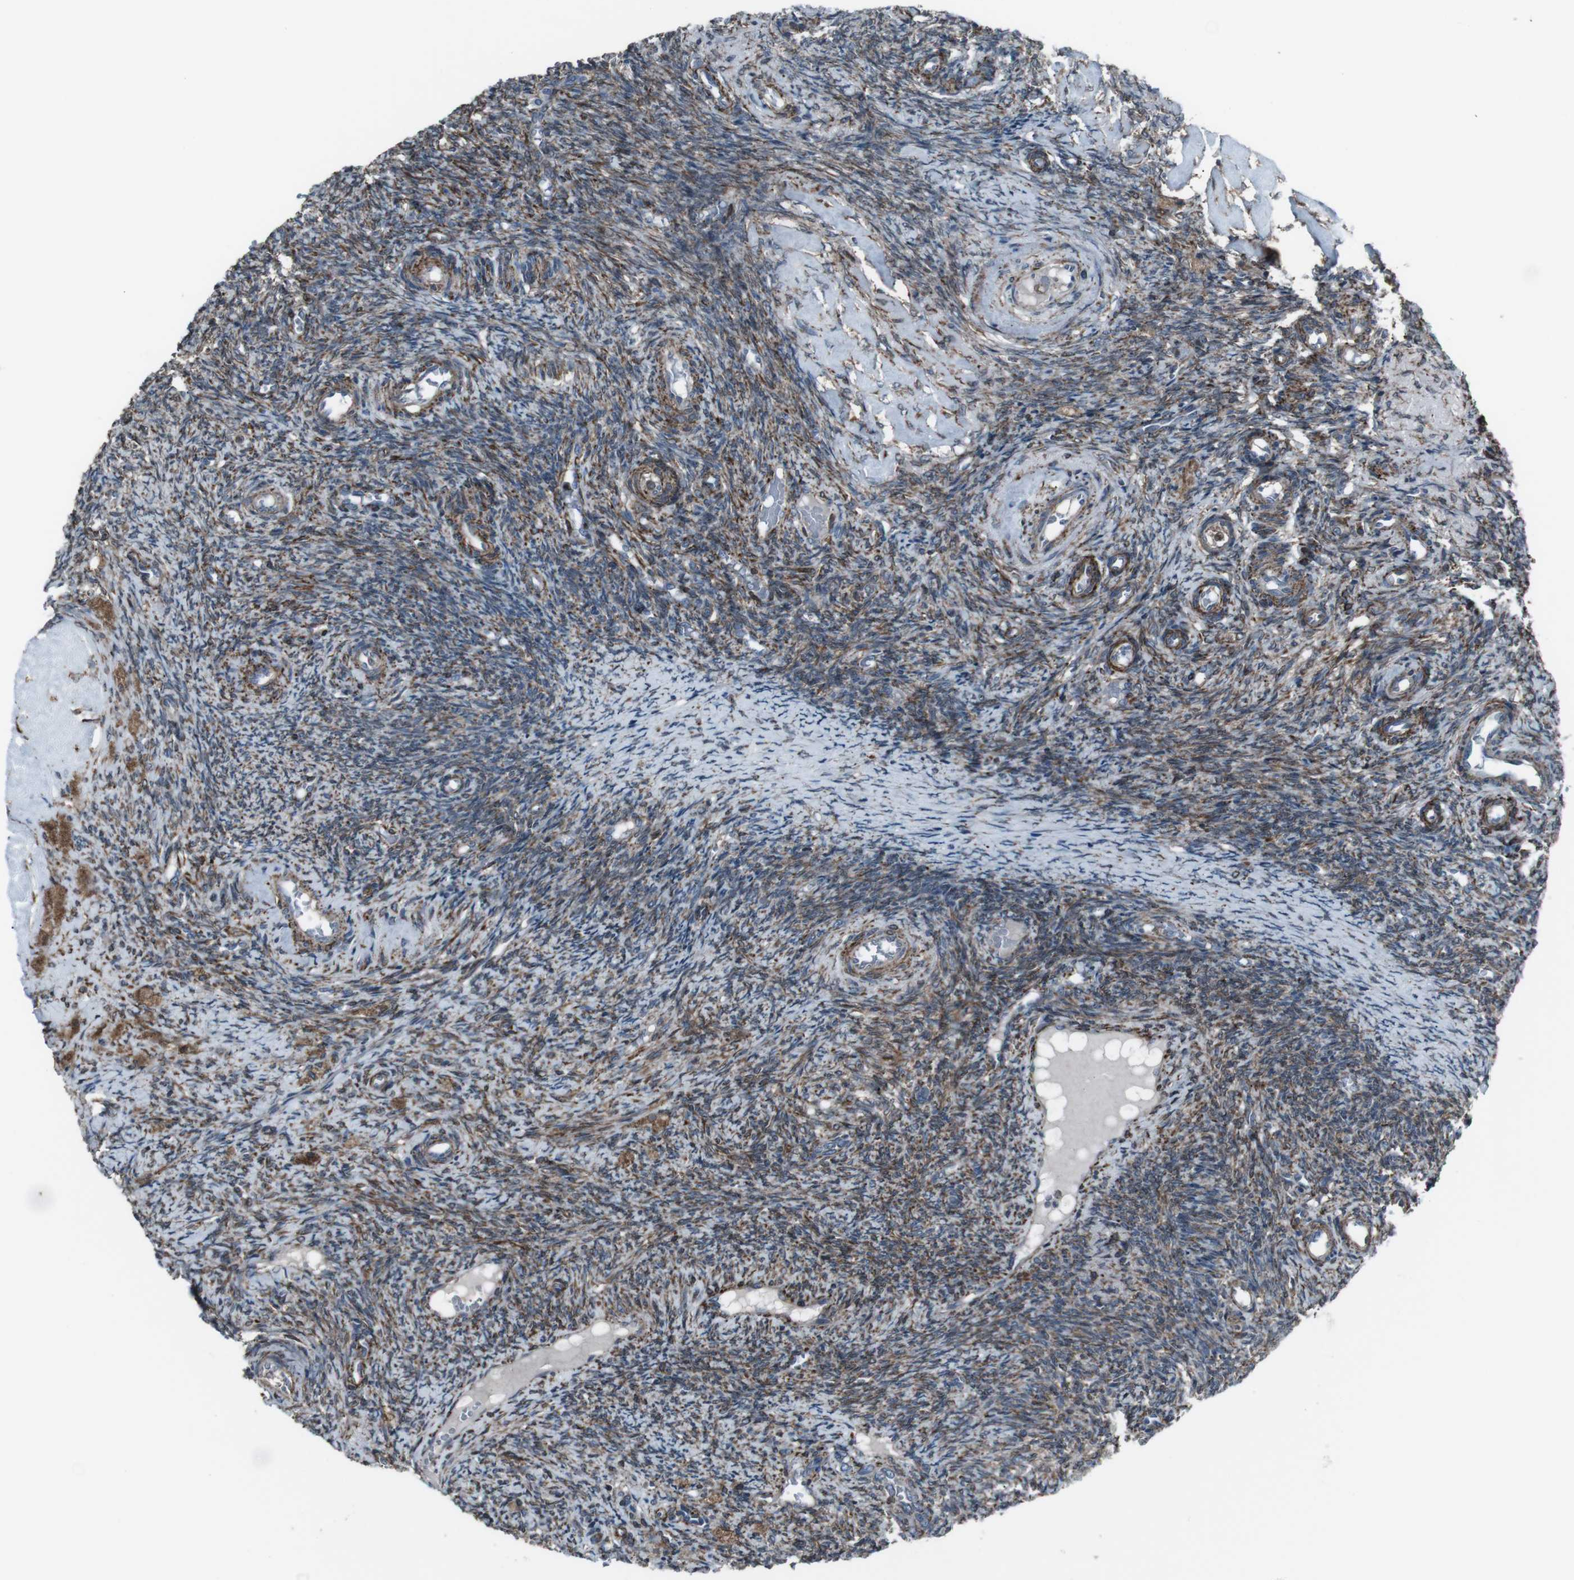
{"staining": {"intensity": "moderate", "quantity": "25%-75%", "location": "cytoplasmic/membranous"}, "tissue": "ovary", "cell_type": "Ovarian stroma cells", "image_type": "normal", "snomed": [{"axis": "morphology", "description": "Normal tissue, NOS"}, {"axis": "topography", "description": "Ovary"}], "caption": "Immunohistochemical staining of unremarkable ovary displays 25%-75% levels of moderate cytoplasmic/membranous protein staining in approximately 25%-75% of ovarian stroma cells. The staining was performed using DAB to visualize the protein expression in brown, while the nuclei were stained in blue with hematoxylin (Magnification: 20x).", "gene": "LNPK", "patient": {"sex": "female", "age": 41}}